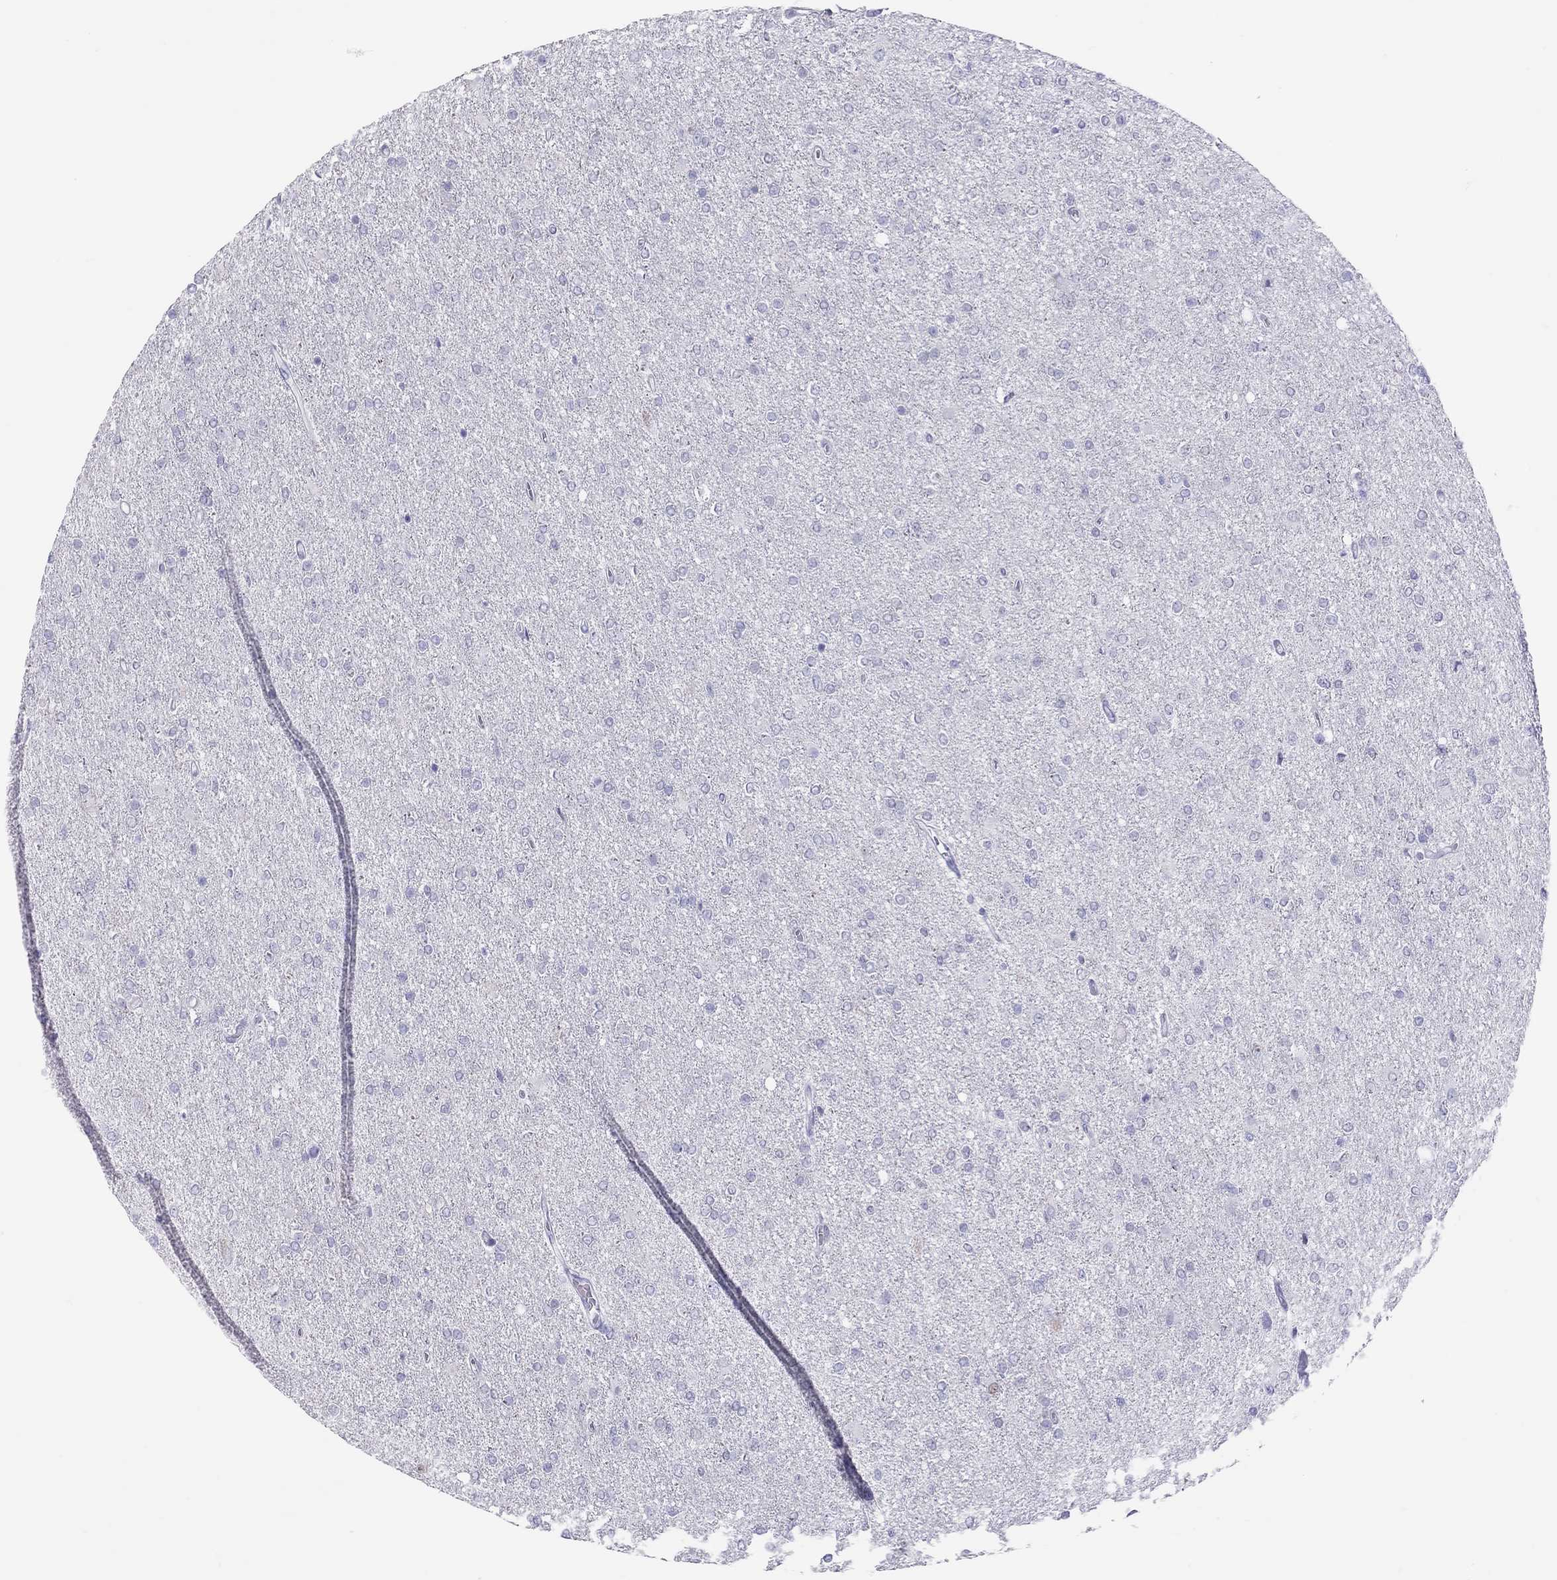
{"staining": {"intensity": "negative", "quantity": "none", "location": "none"}, "tissue": "glioma", "cell_type": "Tumor cells", "image_type": "cancer", "snomed": [{"axis": "morphology", "description": "Glioma, malignant, High grade"}, {"axis": "topography", "description": "Cerebral cortex"}], "caption": "Immunohistochemical staining of high-grade glioma (malignant) reveals no significant positivity in tumor cells.", "gene": "STAG3", "patient": {"sex": "male", "age": 70}}